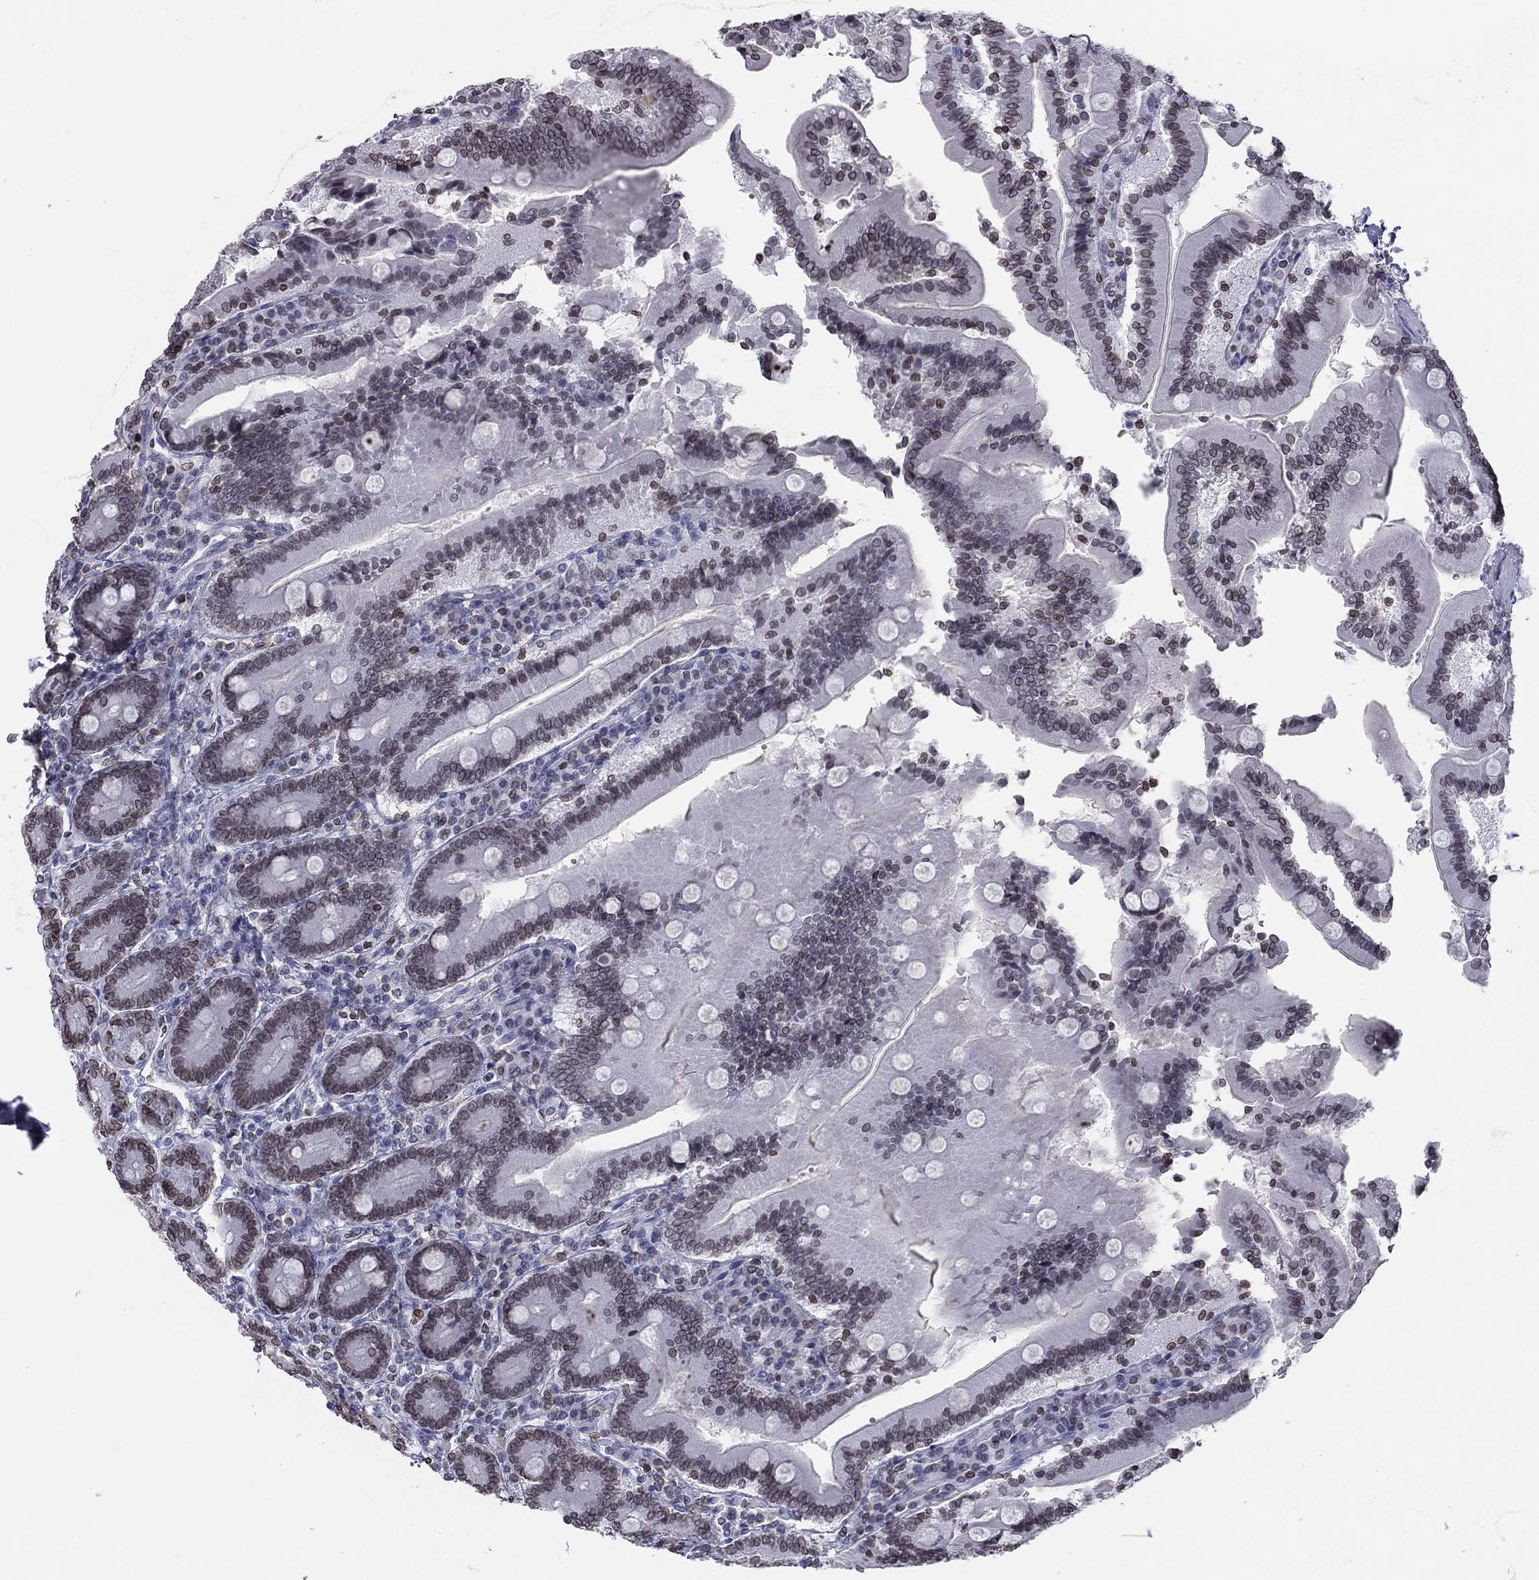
{"staining": {"intensity": "weak", "quantity": ">75%", "location": "cytoplasmic/membranous,nuclear"}, "tissue": "duodenum", "cell_type": "Glandular cells", "image_type": "normal", "snomed": [{"axis": "morphology", "description": "Normal tissue, NOS"}, {"axis": "topography", "description": "Duodenum"}], "caption": "Duodenum stained with immunohistochemistry (IHC) displays weak cytoplasmic/membranous,nuclear expression in approximately >75% of glandular cells. The staining was performed using DAB (3,3'-diaminobenzidine), with brown indicating positive protein expression. Nuclei are stained blue with hematoxylin.", "gene": "ESPL1", "patient": {"sex": "female", "age": 62}}